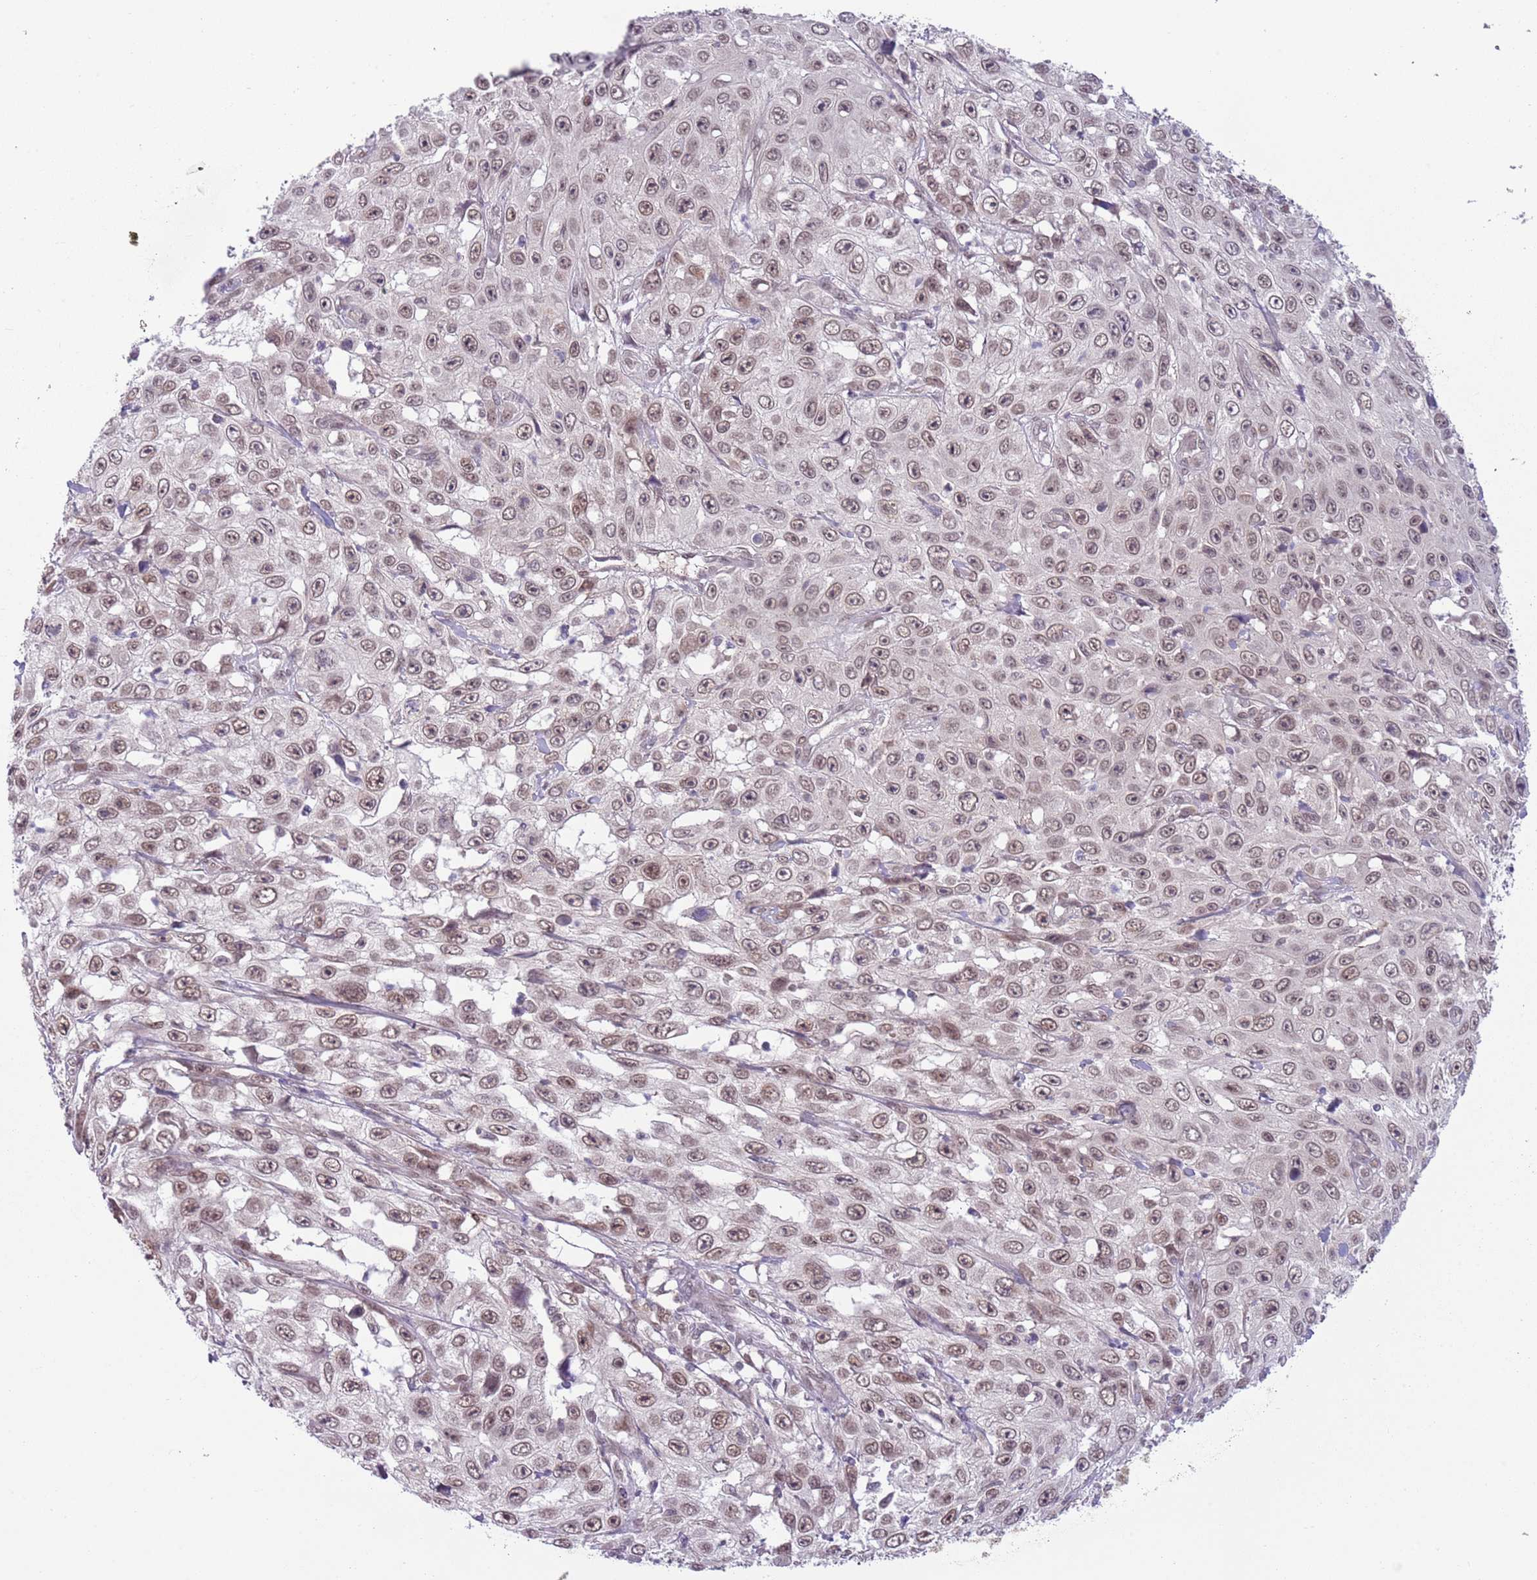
{"staining": {"intensity": "moderate", "quantity": ">75%", "location": "cytoplasmic/membranous"}, "tissue": "skin cancer", "cell_type": "Tumor cells", "image_type": "cancer", "snomed": [{"axis": "morphology", "description": "Squamous cell carcinoma, NOS"}, {"axis": "topography", "description": "Skin"}], "caption": "IHC micrograph of neoplastic tissue: skin cancer (squamous cell carcinoma) stained using IHC exhibits medium levels of moderate protein expression localized specifically in the cytoplasmic/membranous of tumor cells, appearing as a cytoplasmic/membranous brown color.", "gene": "TM2D1", "patient": {"sex": "male", "age": 82}}